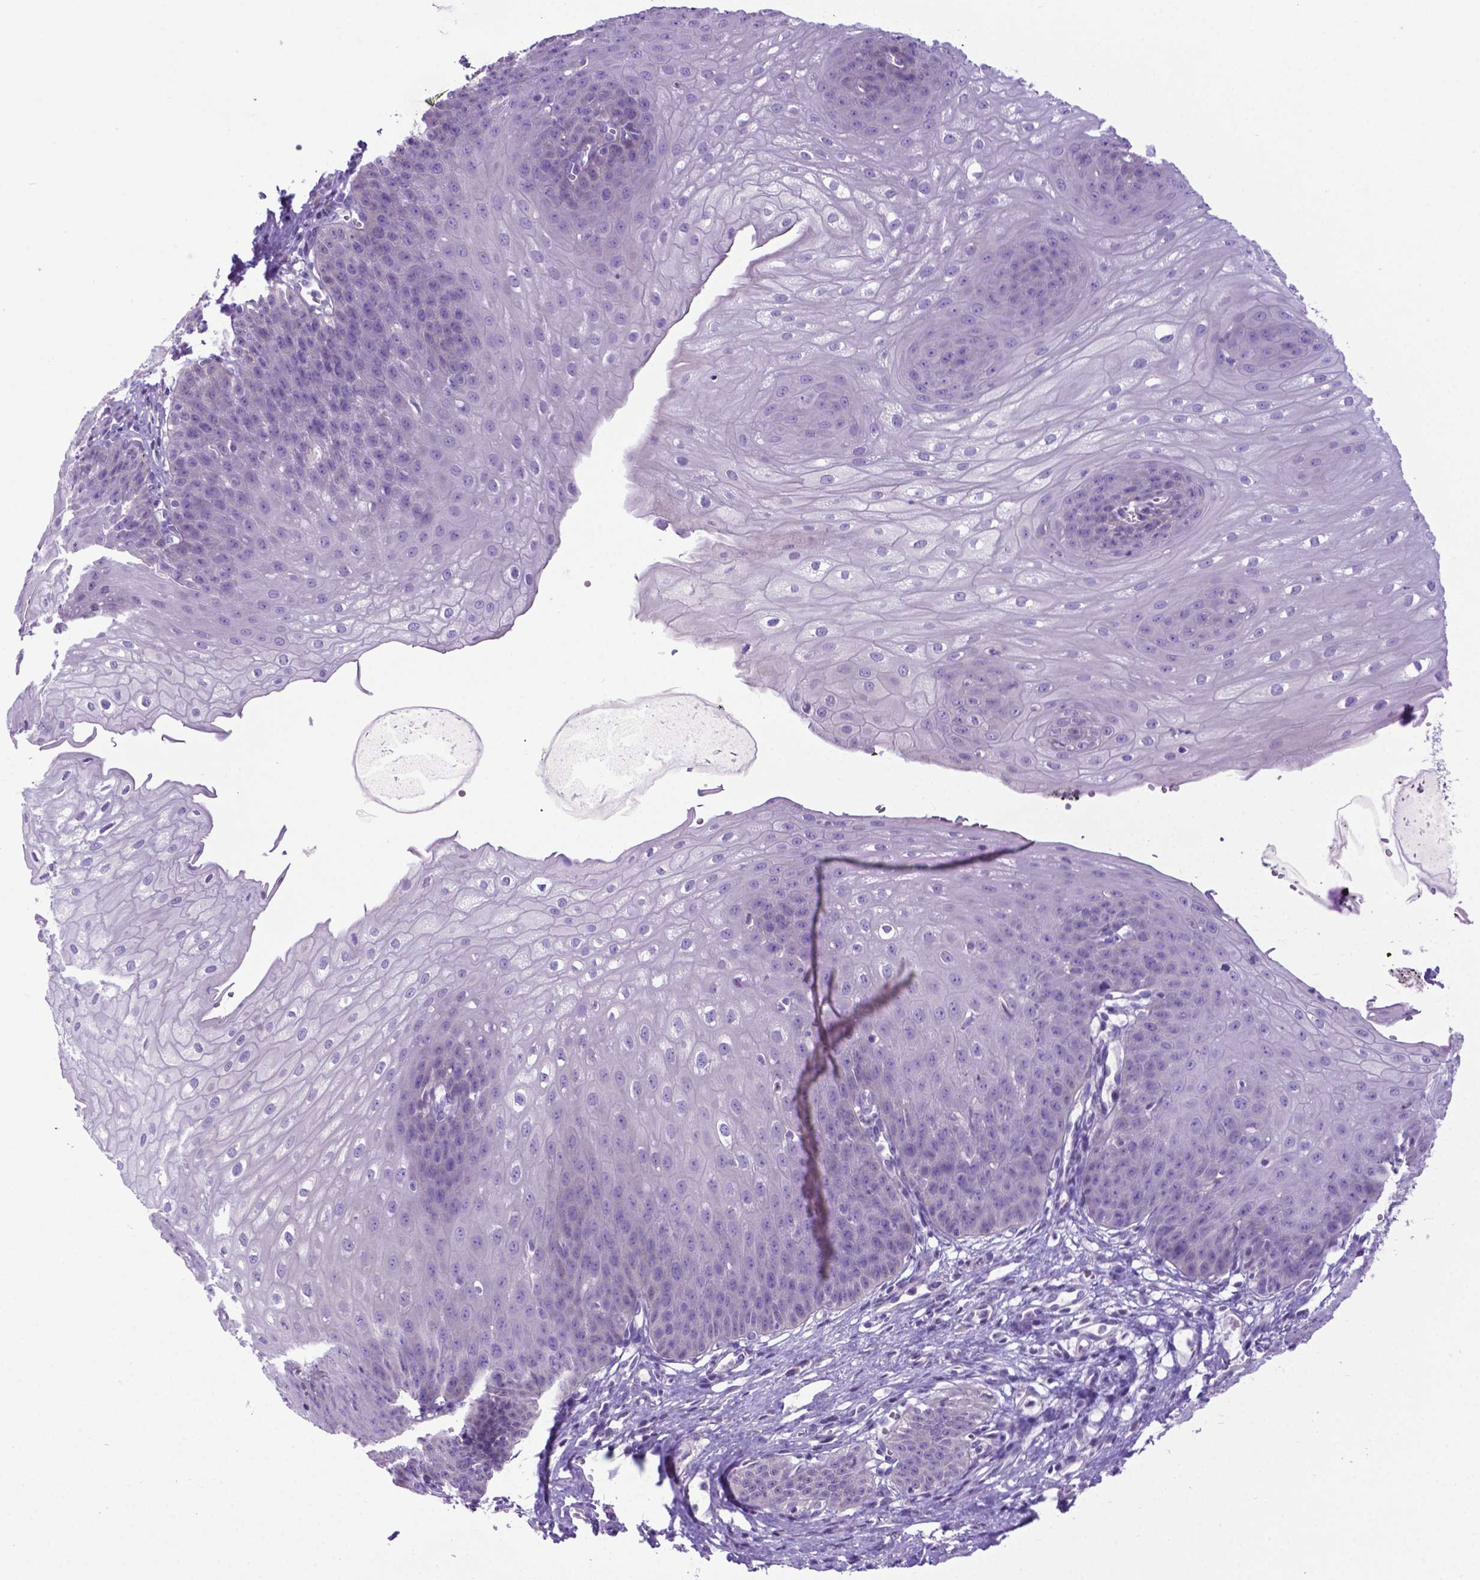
{"staining": {"intensity": "negative", "quantity": "none", "location": "none"}, "tissue": "esophagus", "cell_type": "Squamous epithelial cells", "image_type": "normal", "snomed": [{"axis": "morphology", "description": "Normal tissue, NOS"}, {"axis": "topography", "description": "Esophagus"}], "caption": "A photomicrograph of esophagus stained for a protein shows no brown staining in squamous epithelial cells.", "gene": "ADRA2B", "patient": {"sex": "male", "age": 71}}